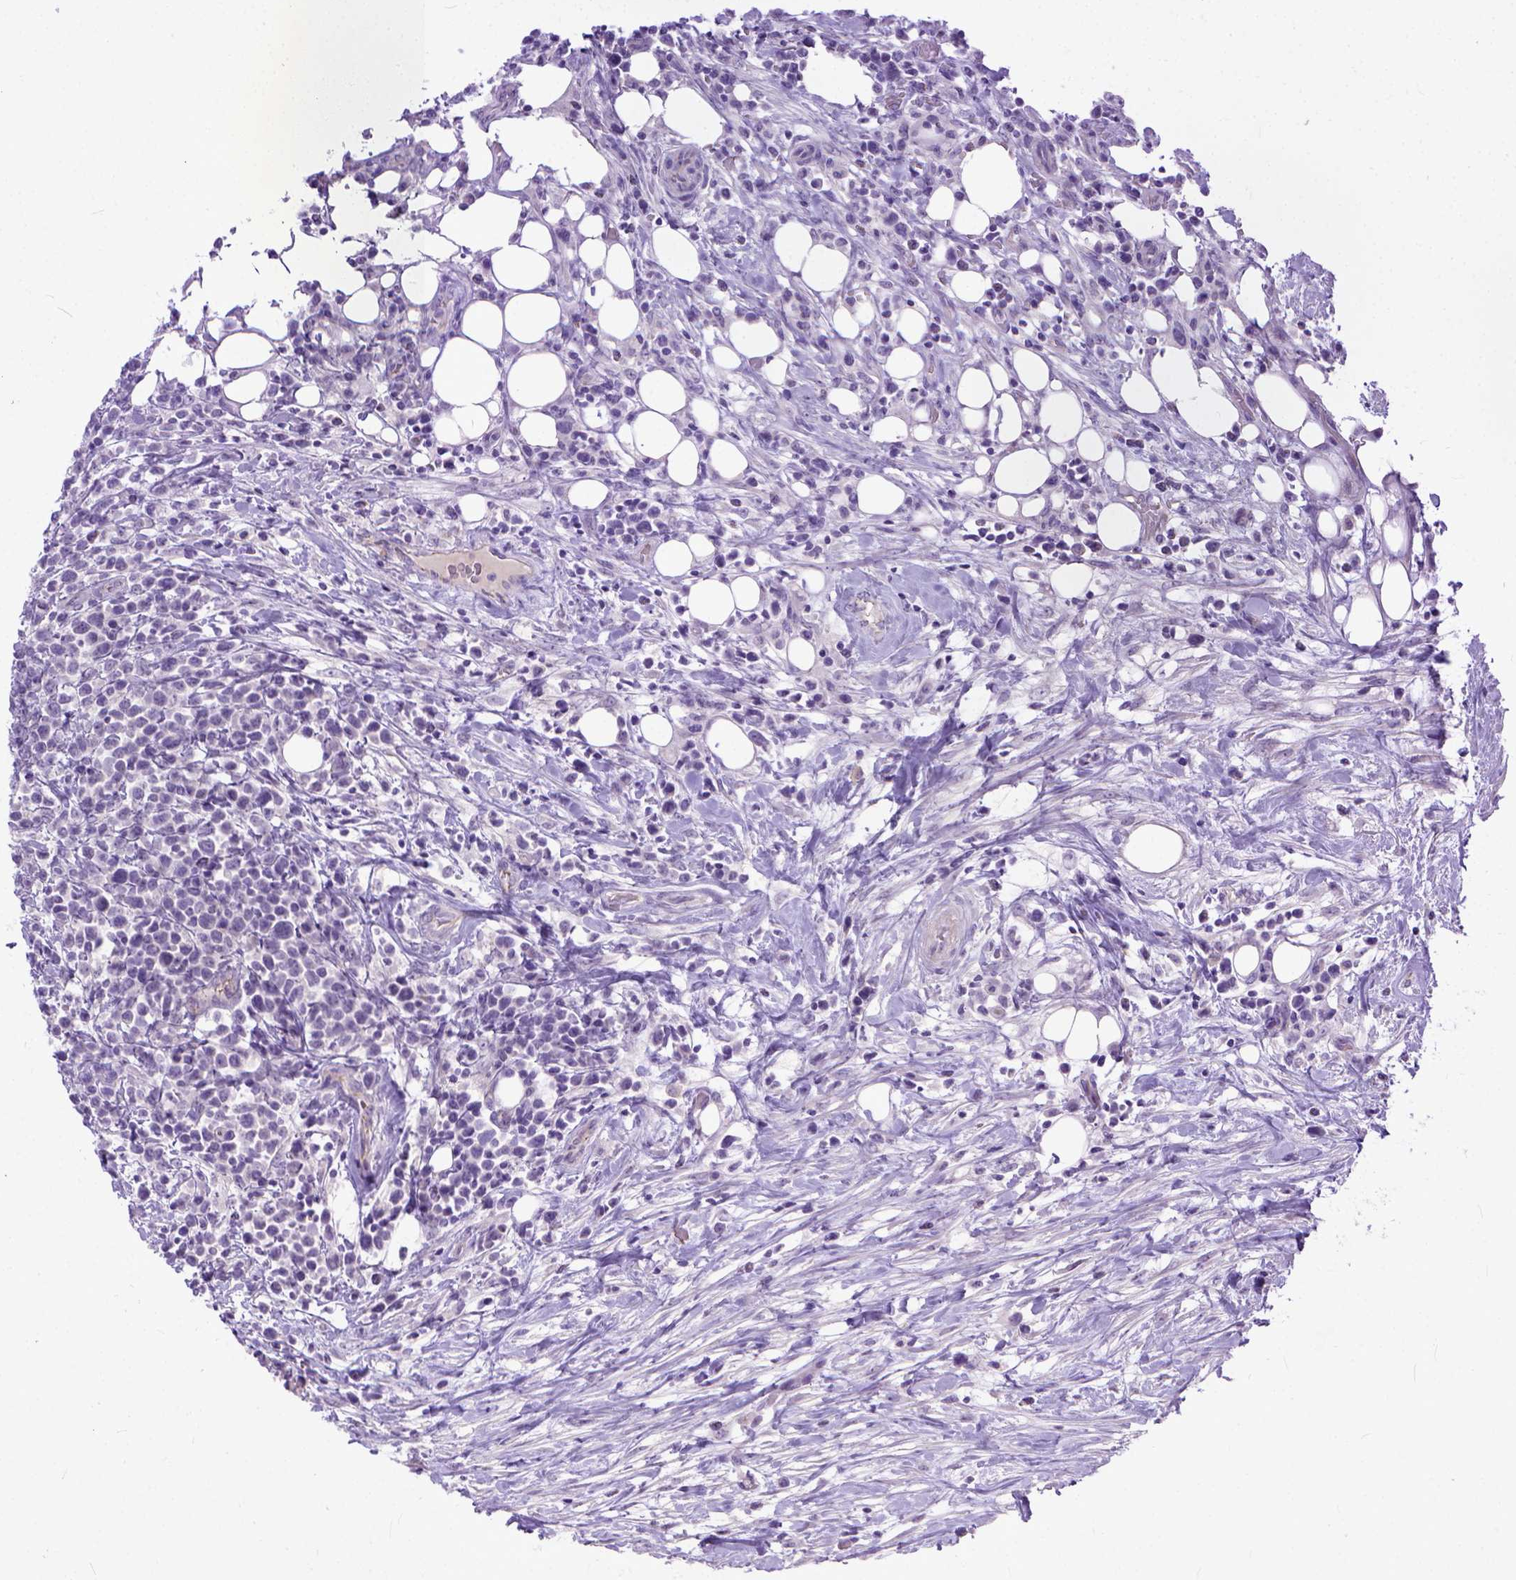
{"staining": {"intensity": "negative", "quantity": "none", "location": "none"}, "tissue": "lymphoma", "cell_type": "Tumor cells", "image_type": "cancer", "snomed": [{"axis": "morphology", "description": "Malignant lymphoma, non-Hodgkin's type, High grade"}, {"axis": "topography", "description": "Soft tissue"}], "caption": "Tumor cells show no significant protein staining in high-grade malignant lymphoma, non-Hodgkin's type.", "gene": "ADGRF1", "patient": {"sex": "female", "age": 56}}